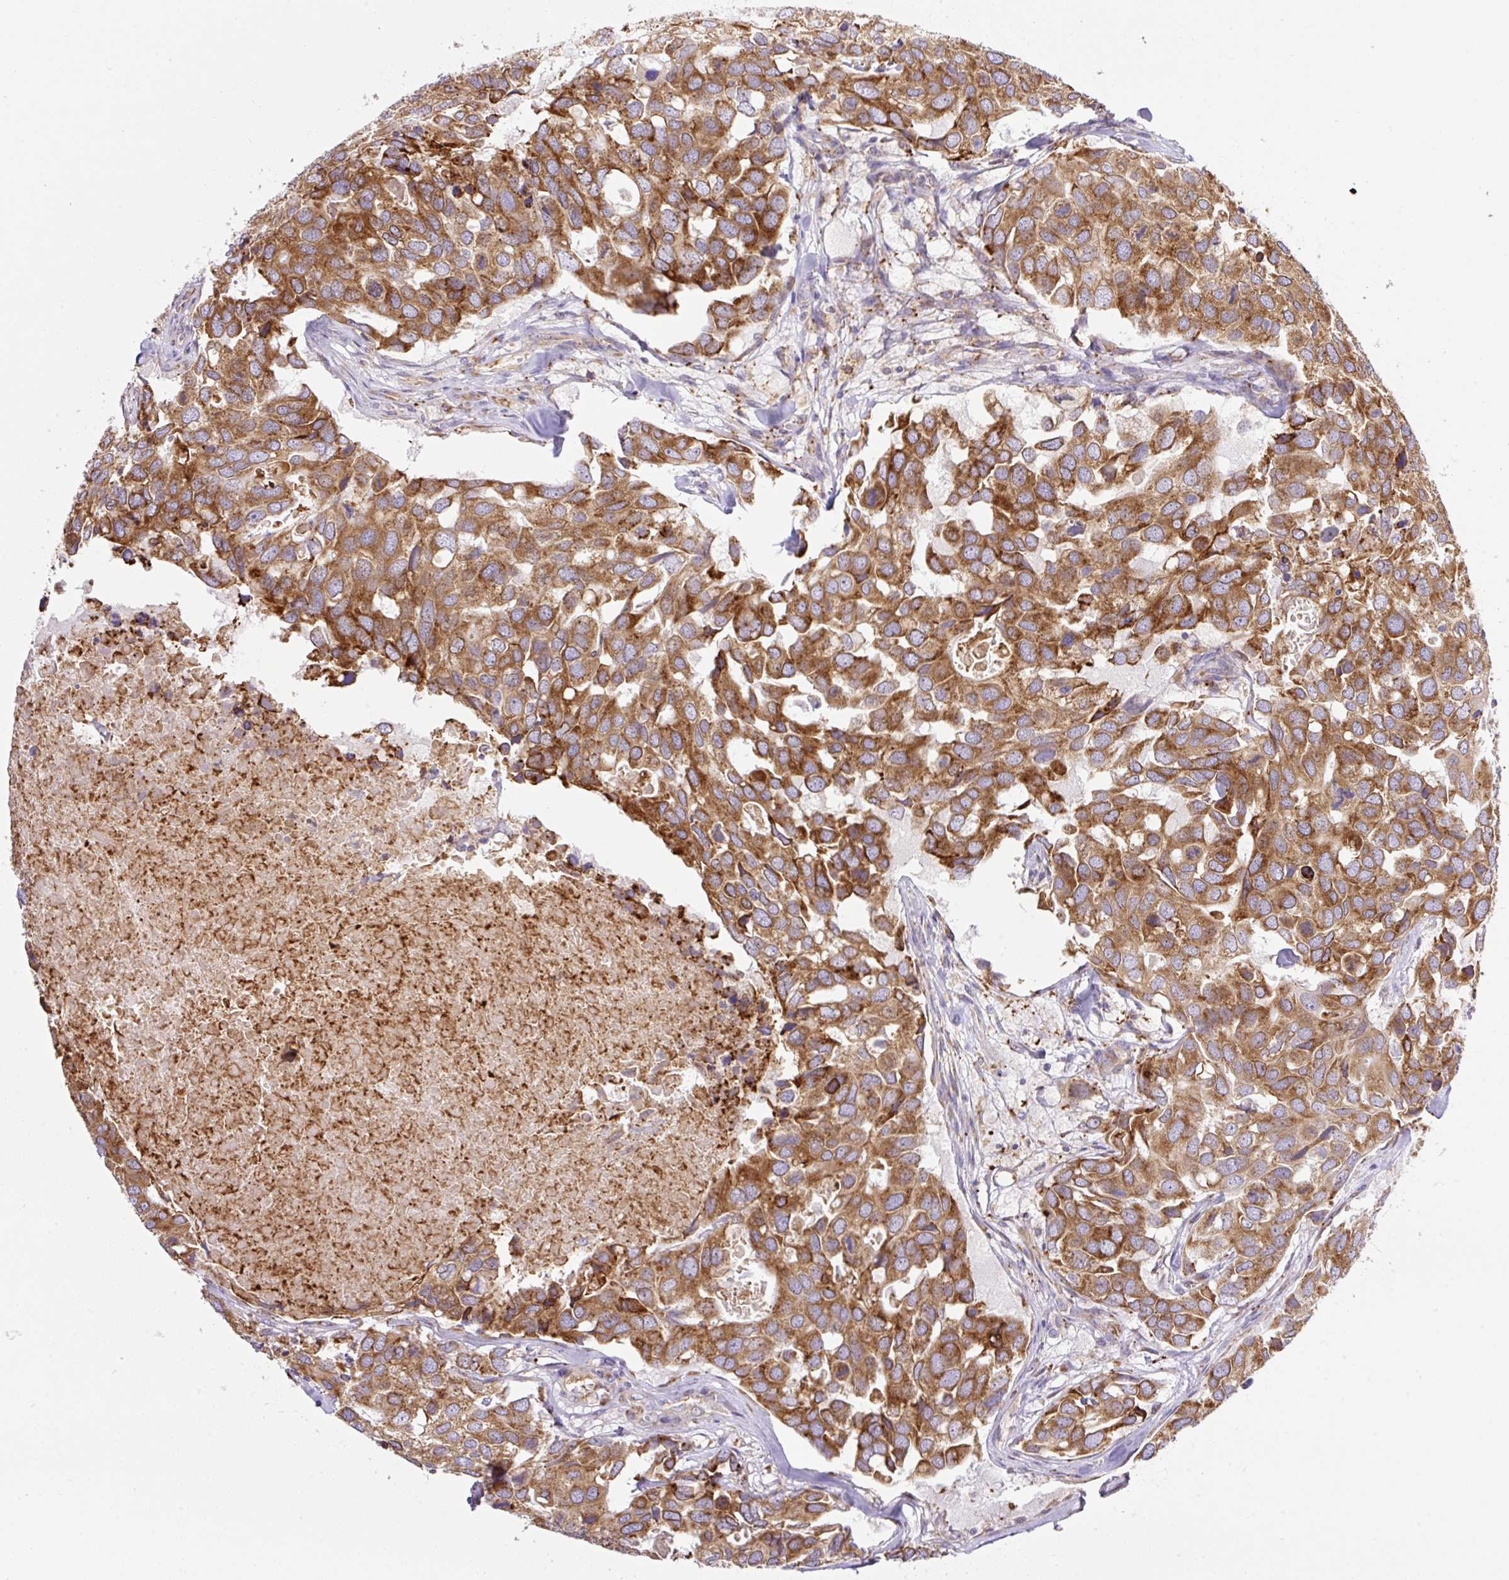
{"staining": {"intensity": "moderate", "quantity": ">75%", "location": "cytoplasmic/membranous"}, "tissue": "breast cancer", "cell_type": "Tumor cells", "image_type": "cancer", "snomed": [{"axis": "morphology", "description": "Duct carcinoma"}, {"axis": "topography", "description": "Breast"}], "caption": "This is a photomicrograph of immunohistochemistry (IHC) staining of breast cancer, which shows moderate expression in the cytoplasmic/membranous of tumor cells.", "gene": "POFUT1", "patient": {"sex": "female", "age": 83}}